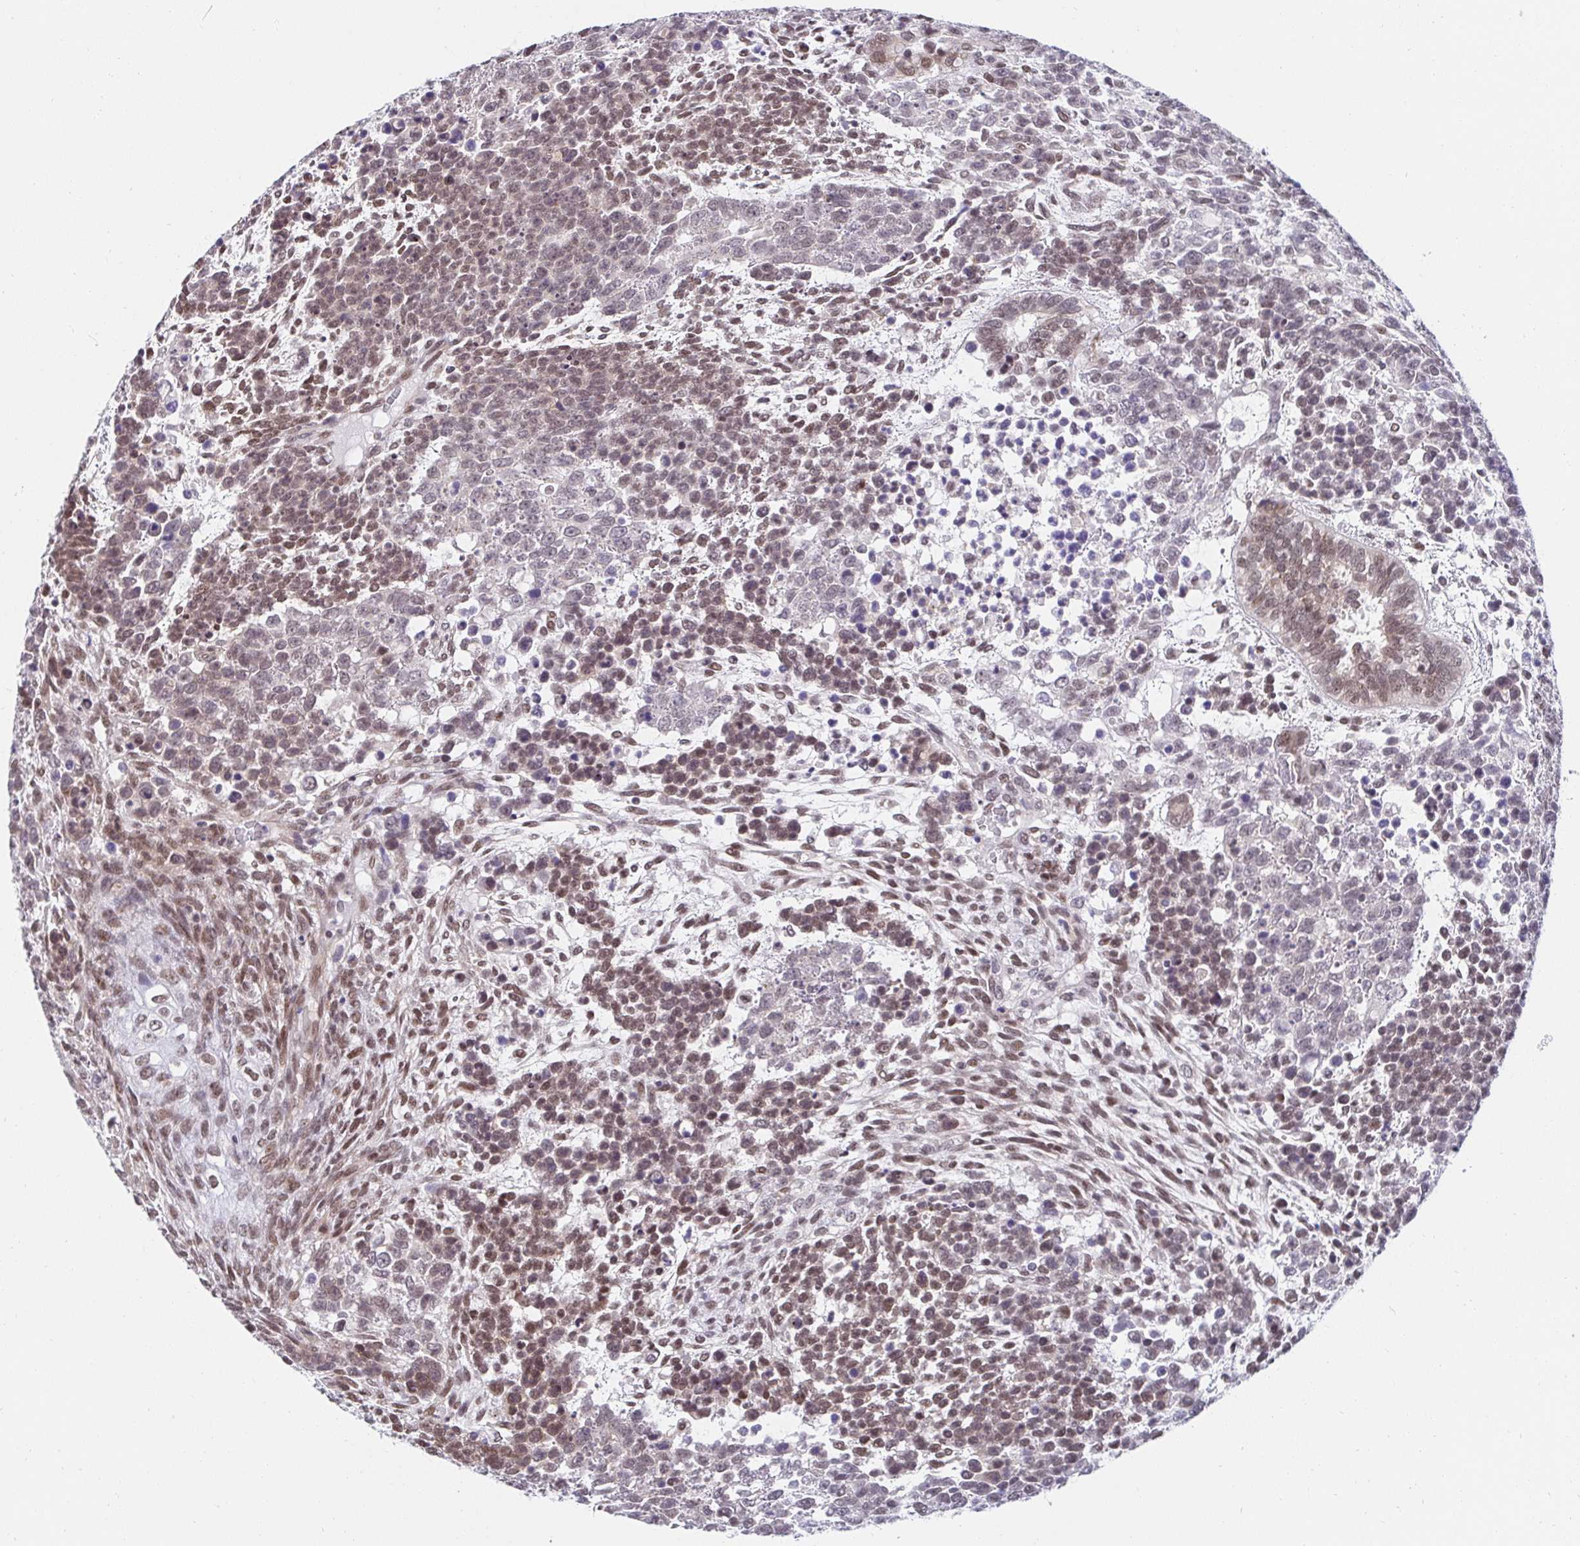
{"staining": {"intensity": "moderate", "quantity": ">75%", "location": "nuclear"}, "tissue": "testis cancer", "cell_type": "Tumor cells", "image_type": "cancer", "snomed": [{"axis": "morphology", "description": "Carcinoma, Embryonal, NOS"}, {"axis": "topography", "description": "Testis"}], "caption": "Protein analysis of testis cancer (embryonal carcinoma) tissue reveals moderate nuclear positivity in about >75% of tumor cells. (Stains: DAB in brown, nuclei in blue, Microscopy: brightfield microscopy at high magnification).", "gene": "SLC7A10", "patient": {"sex": "male", "age": 23}}